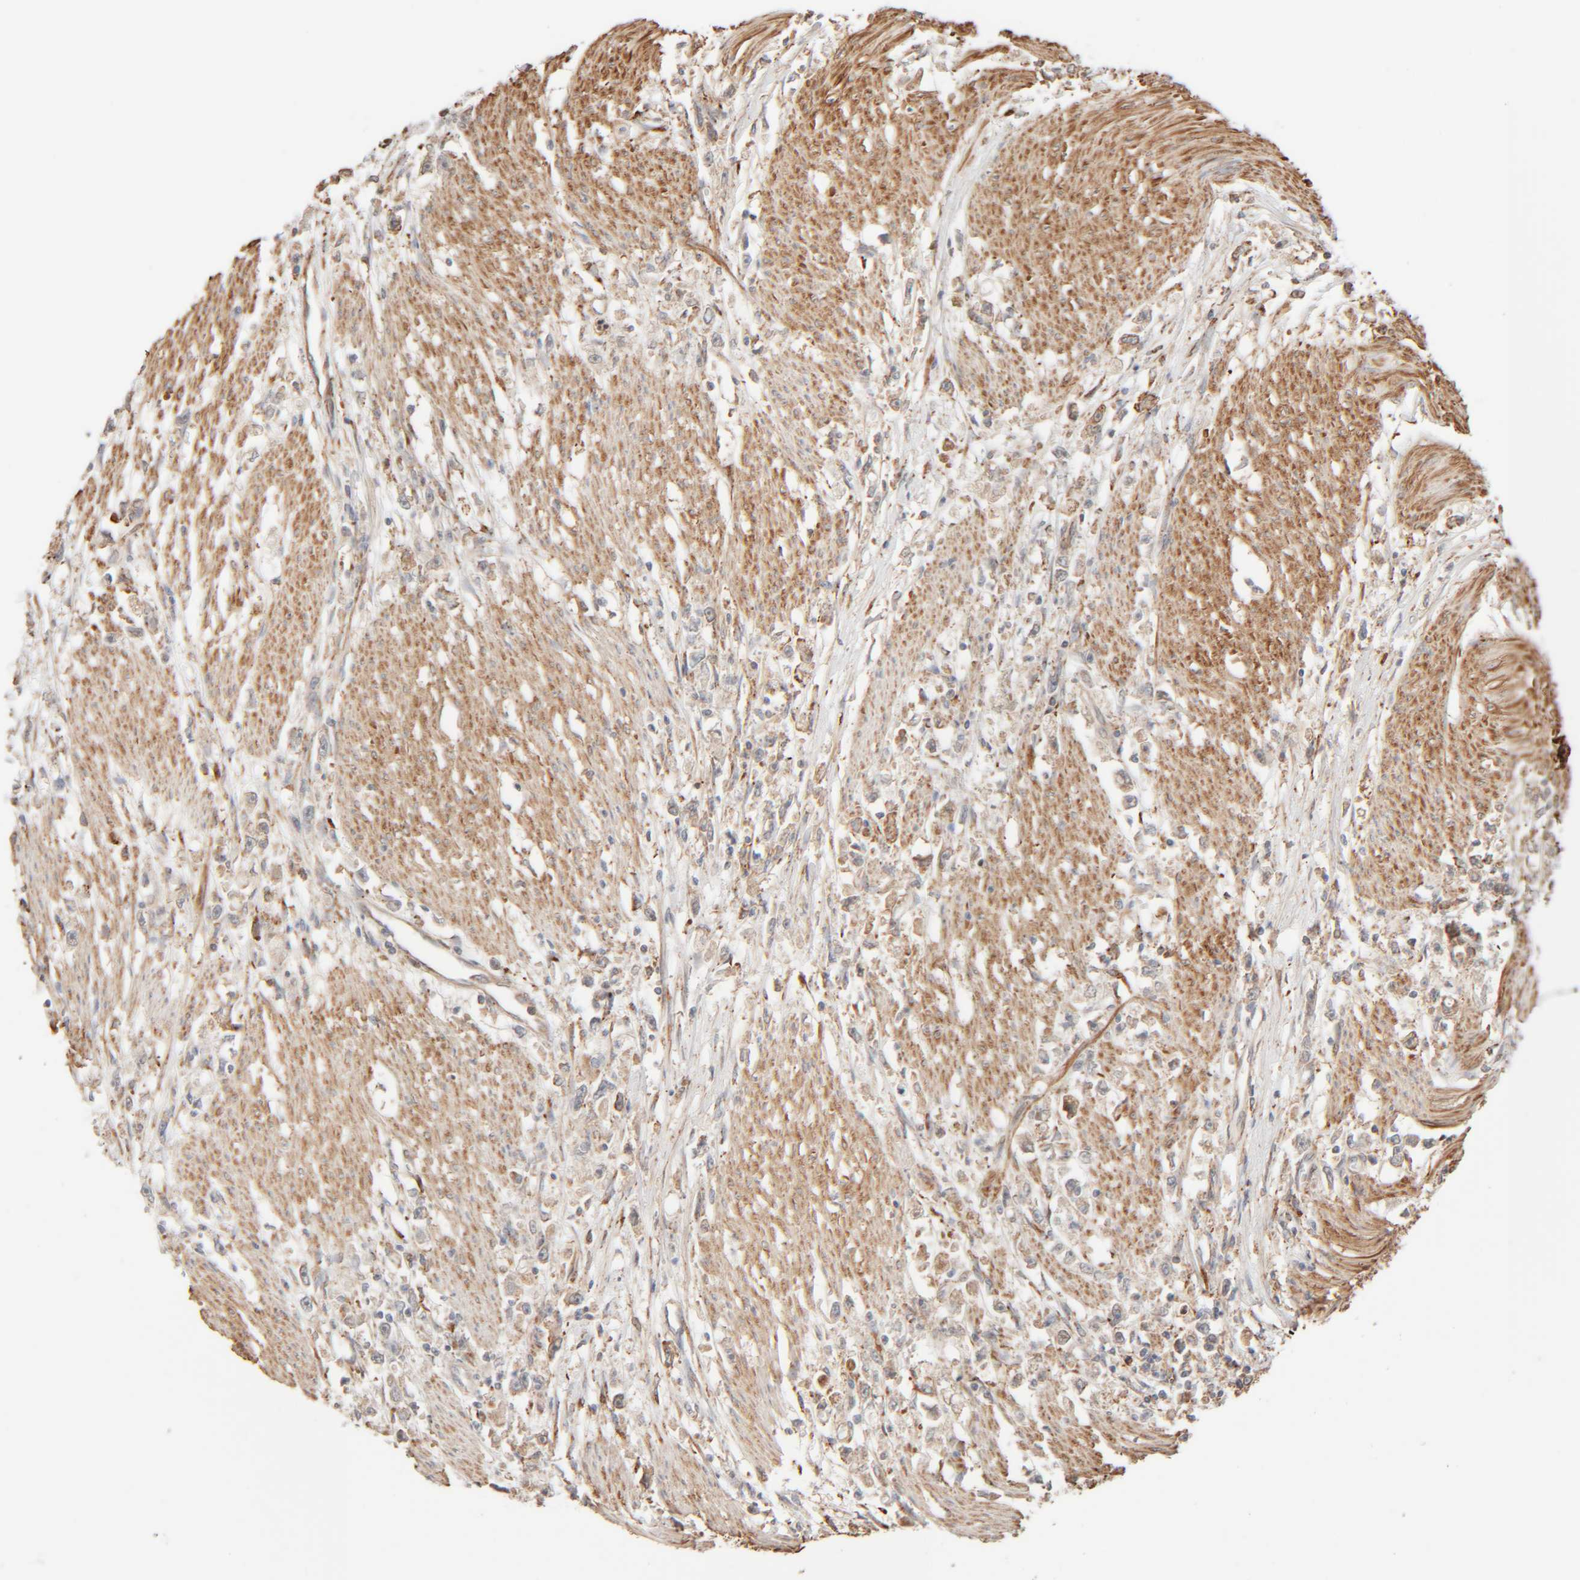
{"staining": {"intensity": "negative", "quantity": "none", "location": "none"}, "tissue": "stomach cancer", "cell_type": "Tumor cells", "image_type": "cancer", "snomed": [{"axis": "morphology", "description": "Adenocarcinoma, NOS"}, {"axis": "topography", "description": "Stomach"}], "caption": "DAB immunohistochemical staining of human adenocarcinoma (stomach) reveals no significant expression in tumor cells.", "gene": "INTS1", "patient": {"sex": "female", "age": 59}}